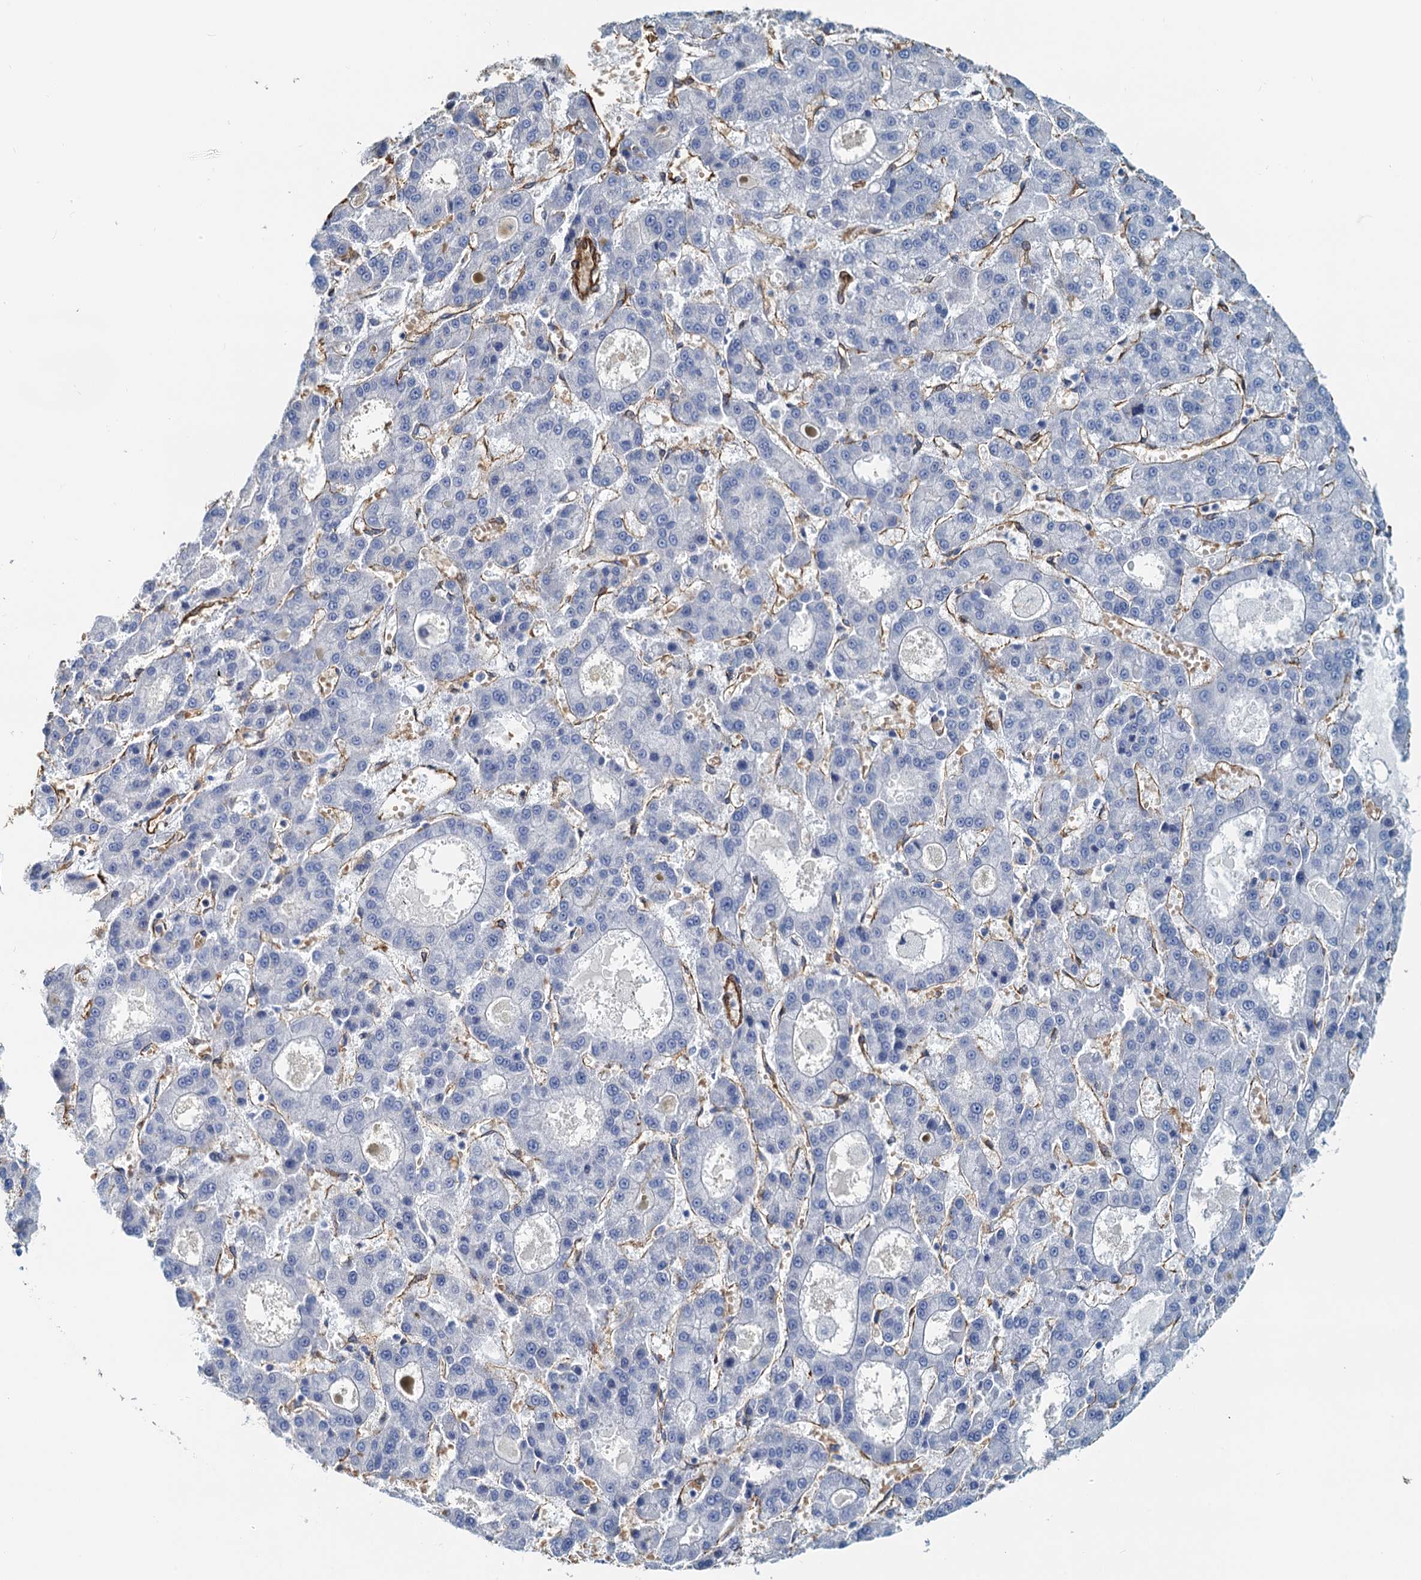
{"staining": {"intensity": "negative", "quantity": "none", "location": "none"}, "tissue": "liver cancer", "cell_type": "Tumor cells", "image_type": "cancer", "snomed": [{"axis": "morphology", "description": "Carcinoma, Hepatocellular, NOS"}, {"axis": "topography", "description": "Liver"}], "caption": "Image shows no significant protein positivity in tumor cells of hepatocellular carcinoma (liver).", "gene": "DGKG", "patient": {"sex": "male", "age": 70}}